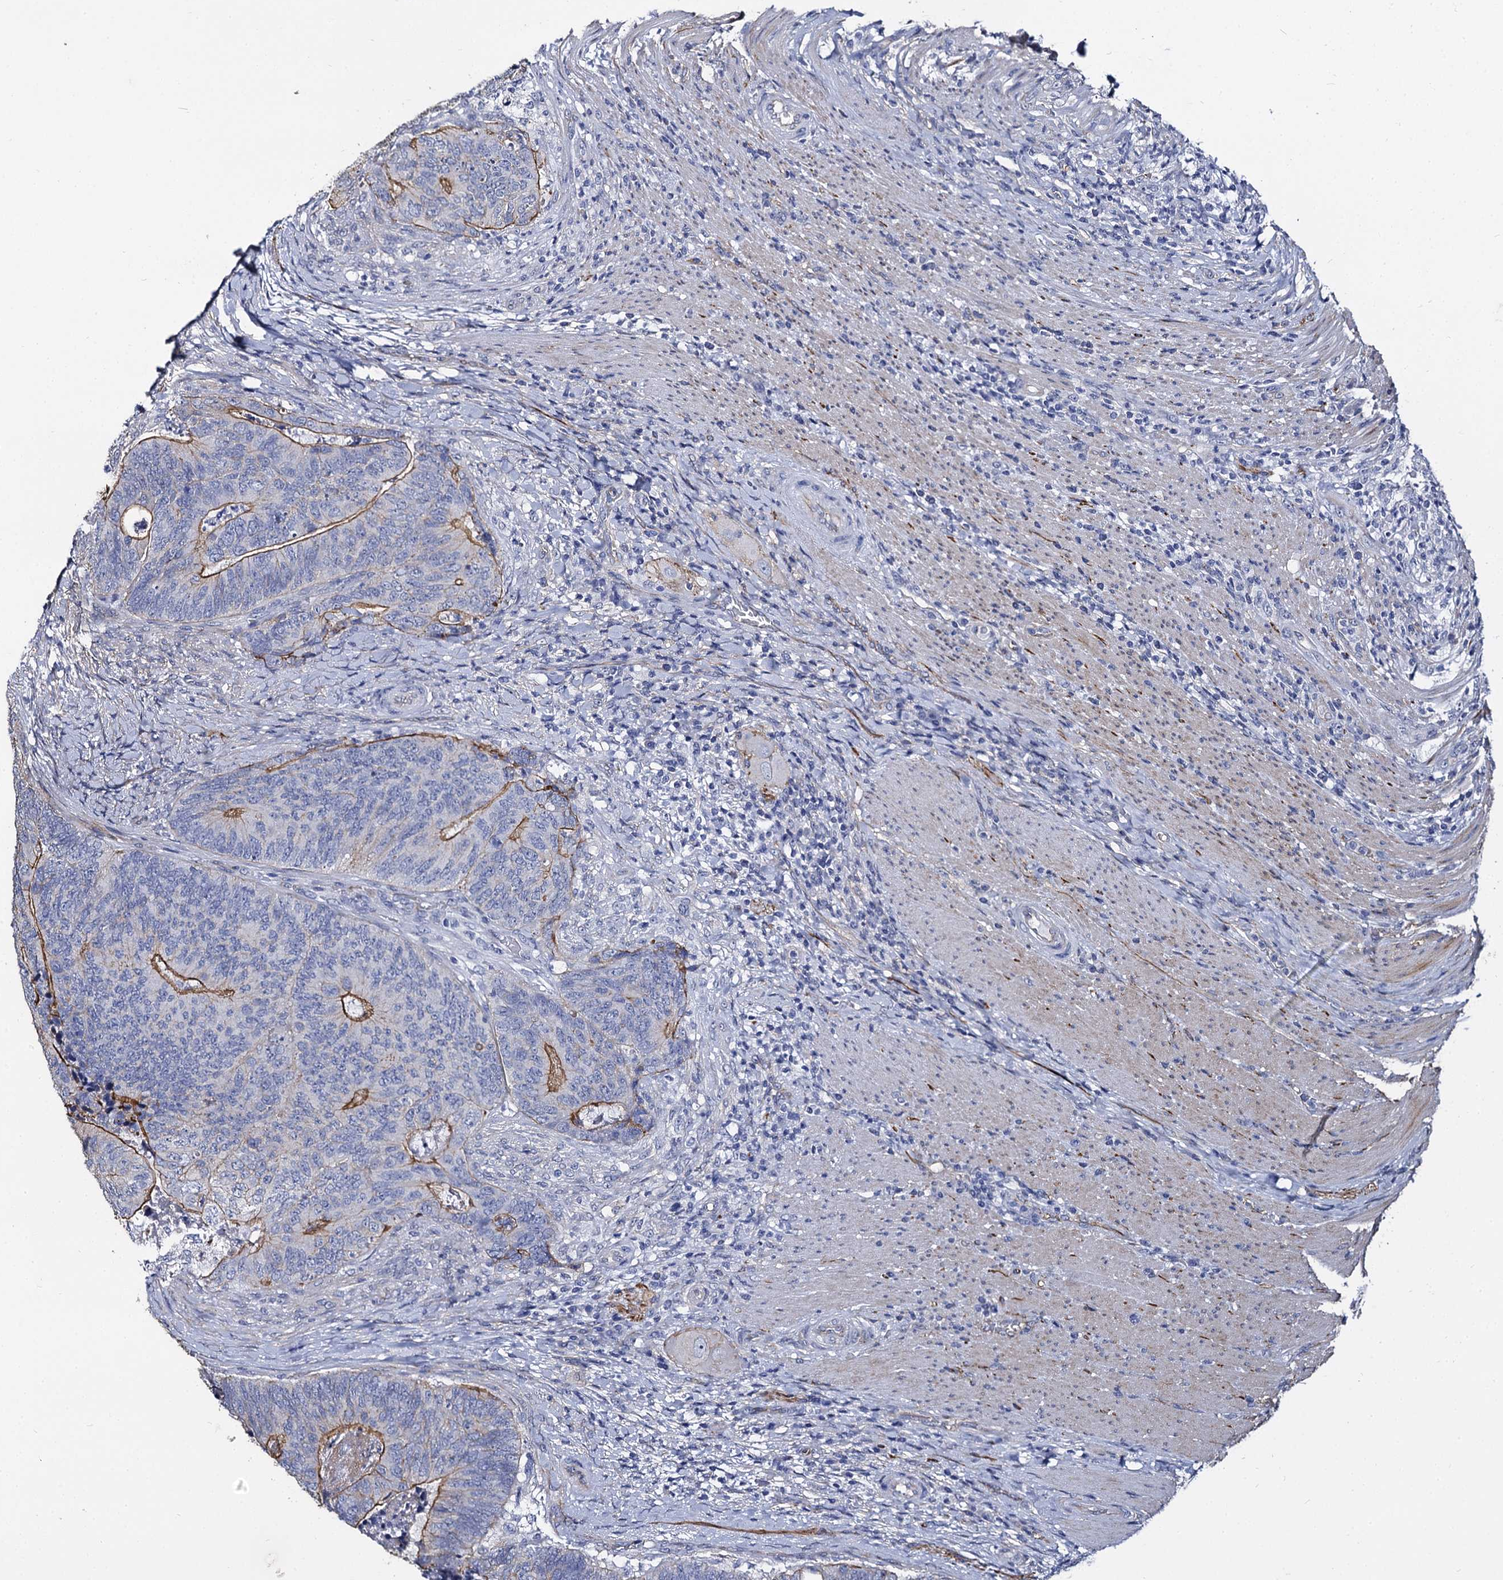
{"staining": {"intensity": "moderate", "quantity": "25%-75%", "location": "cytoplasmic/membranous"}, "tissue": "colorectal cancer", "cell_type": "Tumor cells", "image_type": "cancer", "snomed": [{"axis": "morphology", "description": "Adenocarcinoma, NOS"}, {"axis": "topography", "description": "Colon"}], "caption": "A brown stain highlights moderate cytoplasmic/membranous expression of a protein in colorectal cancer (adenocarcinoma) tumor cells.", "gene": "CBFB", "patient": {"sex": "female", "age": 67}}